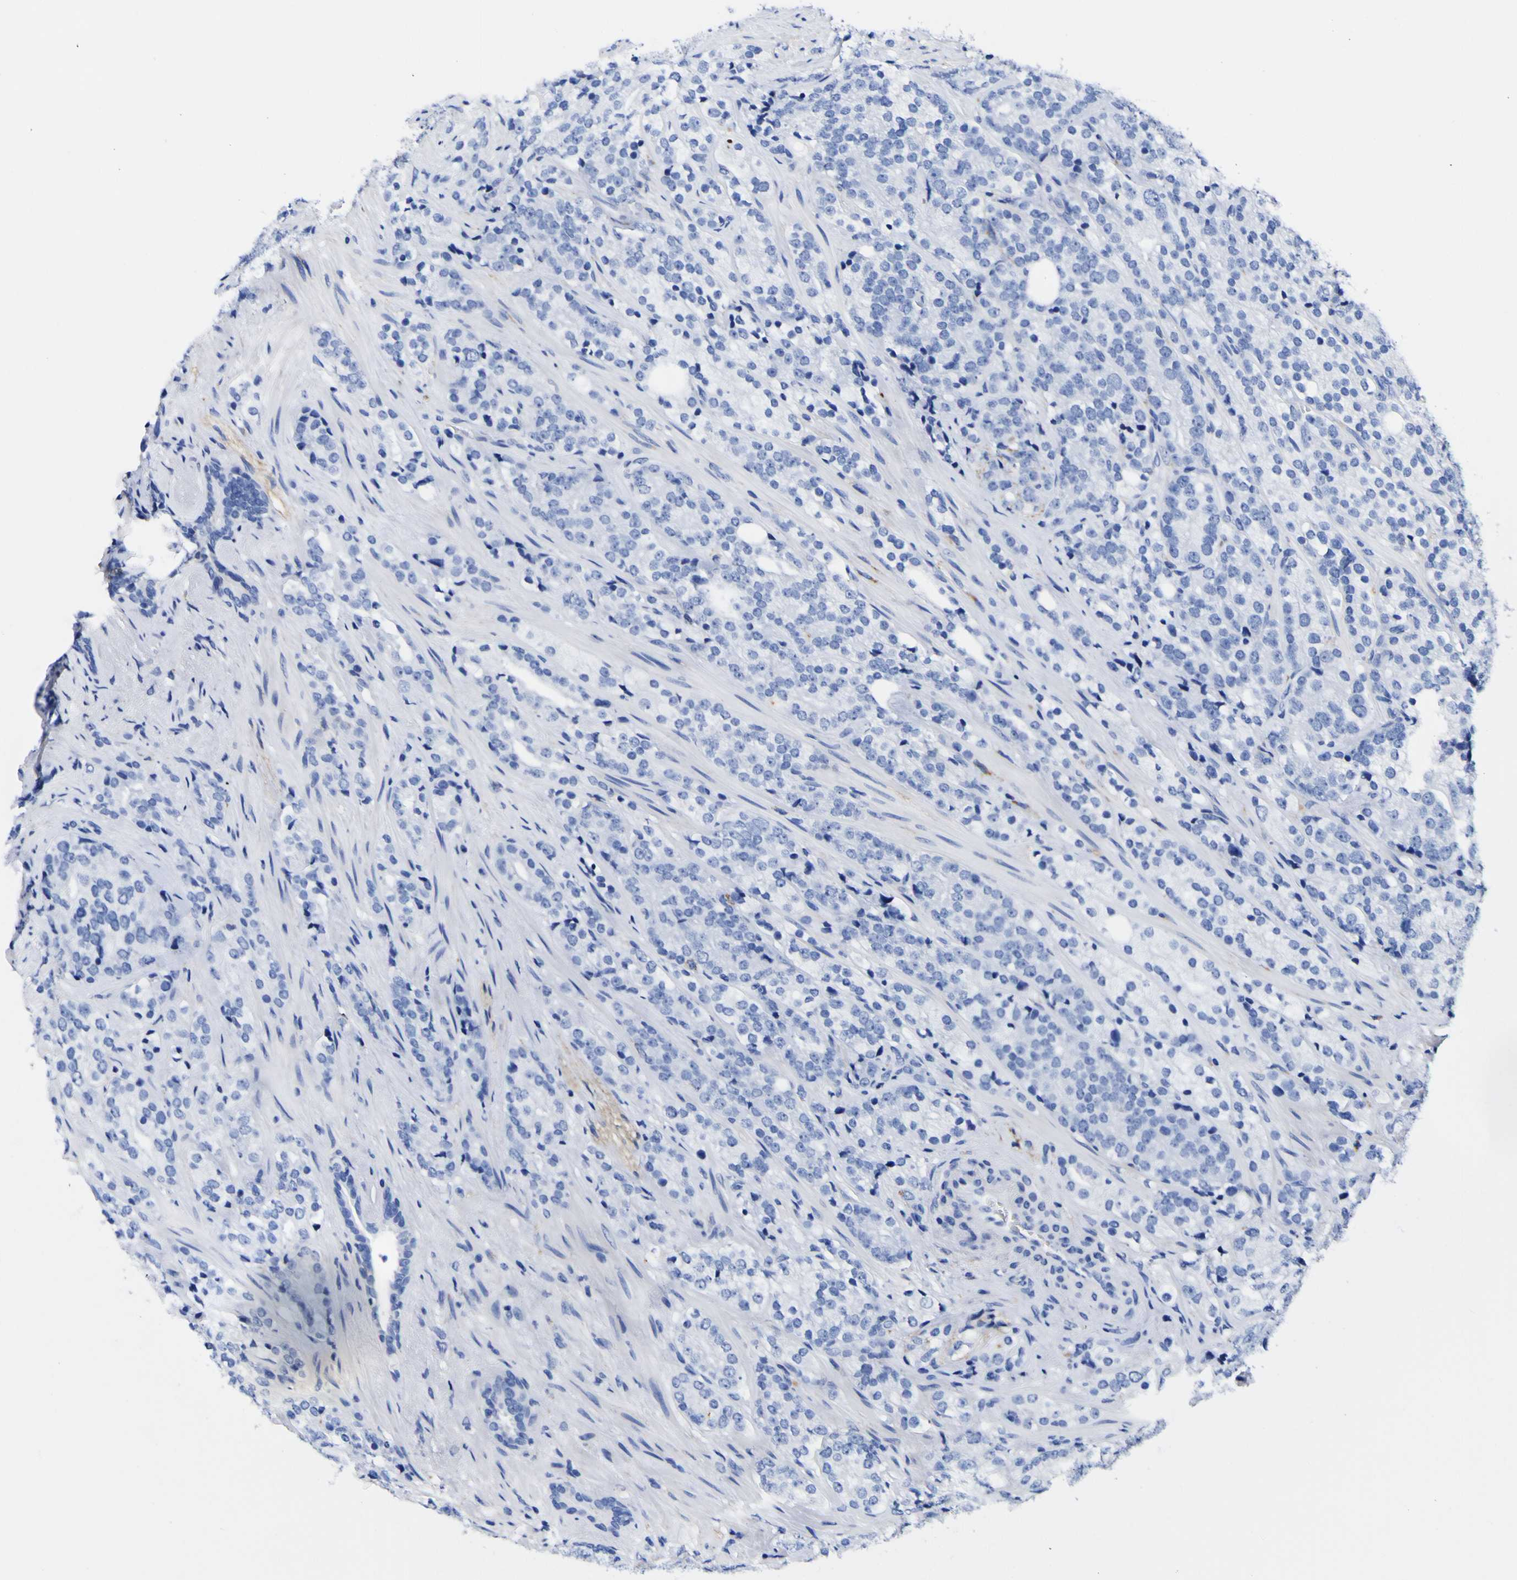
{"staining": {"intensity": "negative", "quantity": "none", "location": "none"}, "tissue": "prostate cancer", "cell_type": "Tumor cells", "image_type": "cancer", "snomed": [{"axis": "morphology", "description": "Adenocarcinoma, High grade"}, {"axis": "topography", "description": "Prostate"}], "caption": "This is a photomicrograph of IHC staining of prostate cancer, which shows no positivity in tumor cells.", "gene": "HLA-DQA1", "patient": {"sex": "male", "age": 71}}